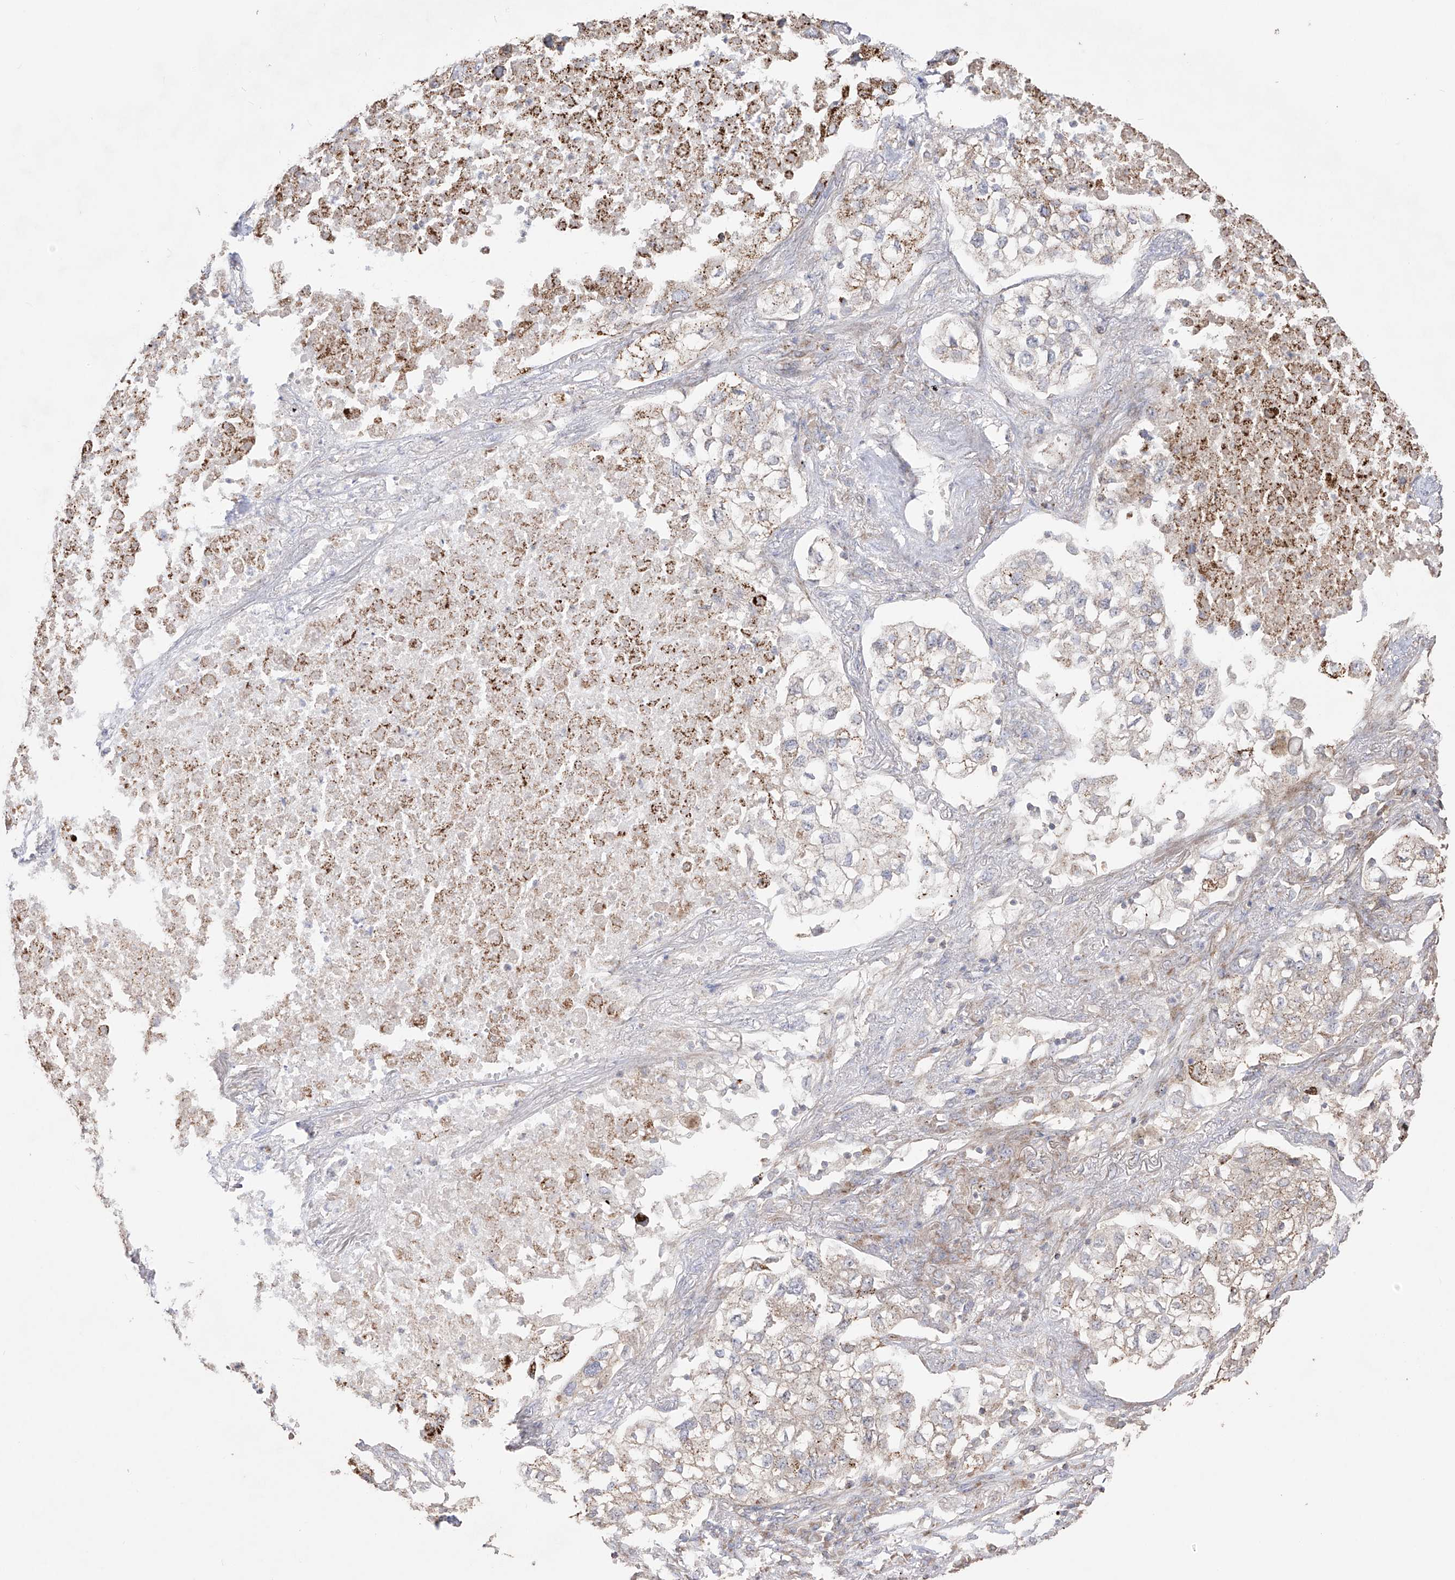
{"staining": {"intensity": "moderate", "quantity": "<25%", "location": "cytoplasmic/membranous"}, "tissue": "lung cancer", "cell_type": "Tumor cells", "image_type": "cancer", "snomed": [{"axis": "morphology", "description": "Adenocarcinoma, NOS"}, {"axis": "topography", "description": "Lung"}], "caption": "The immunohistochemical stain labels moderate cytoplasmic/membranous expression in tumor cells of lung cancer tissue. The staining is performed using DAB (3,3'-diaminobenzidine) brown chromogen to label protein expression. The nuclei are counter-stained blue using hematoxylin.", "gene": "YKT6", "patient": {"sex": "male", "age": 63}}